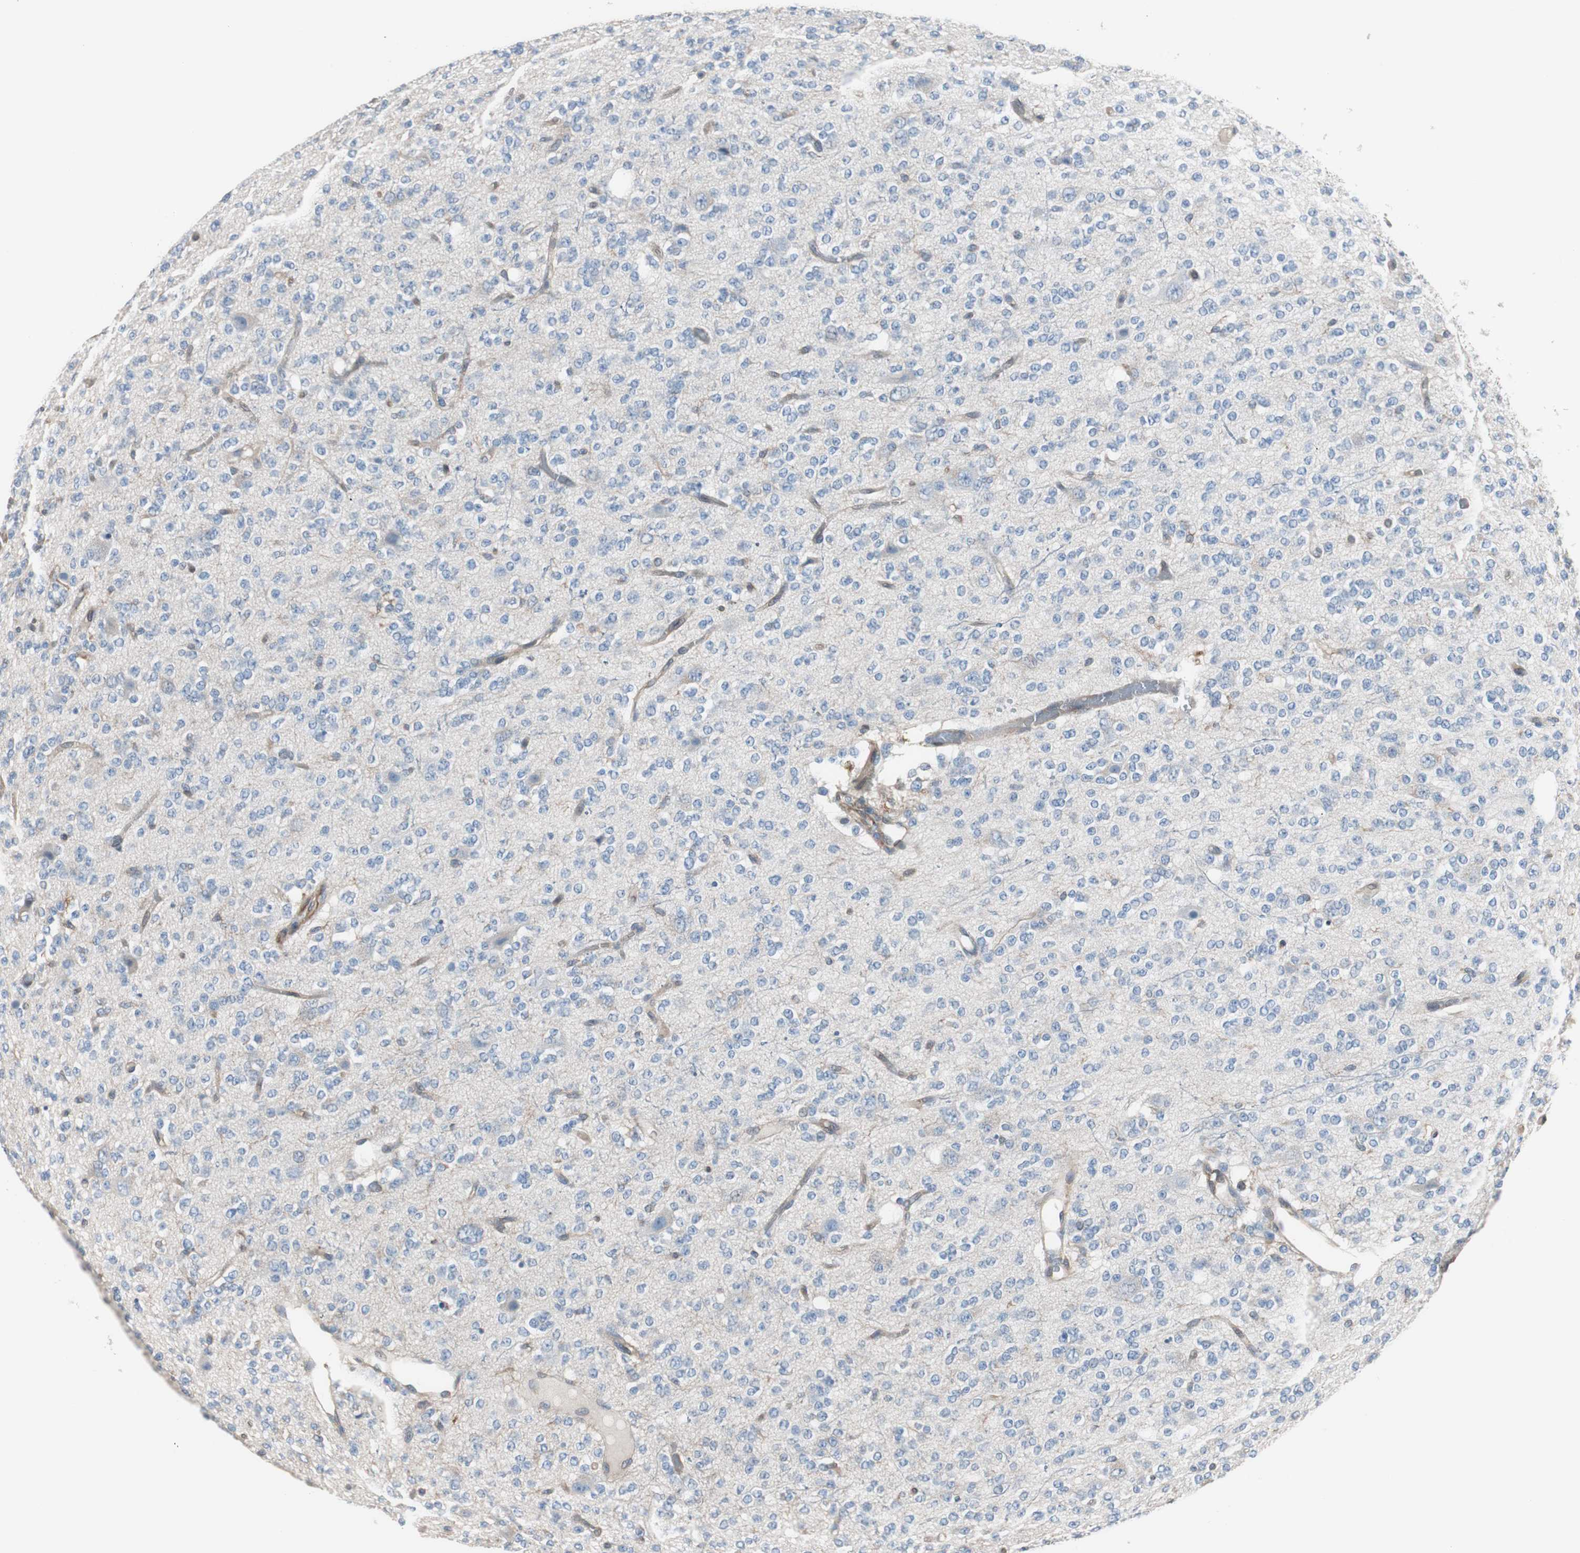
{"staining": {"intensity": "negative", "quantity": "none", "location": "none"}, "tissue": "glioma", "cell_type": "Tumor cells", "image_type": "cancer", "snomed": [{"axis": "morphology", "description": "Glioma, malignant, Low grade"}, {"axis": "topography", "description": "Brain"}], "caption": "The histopathology image displays no staining of tumor cells in glioma.", "gene": "SWAP70", "patient": {"sex": "male", "age": 38}}